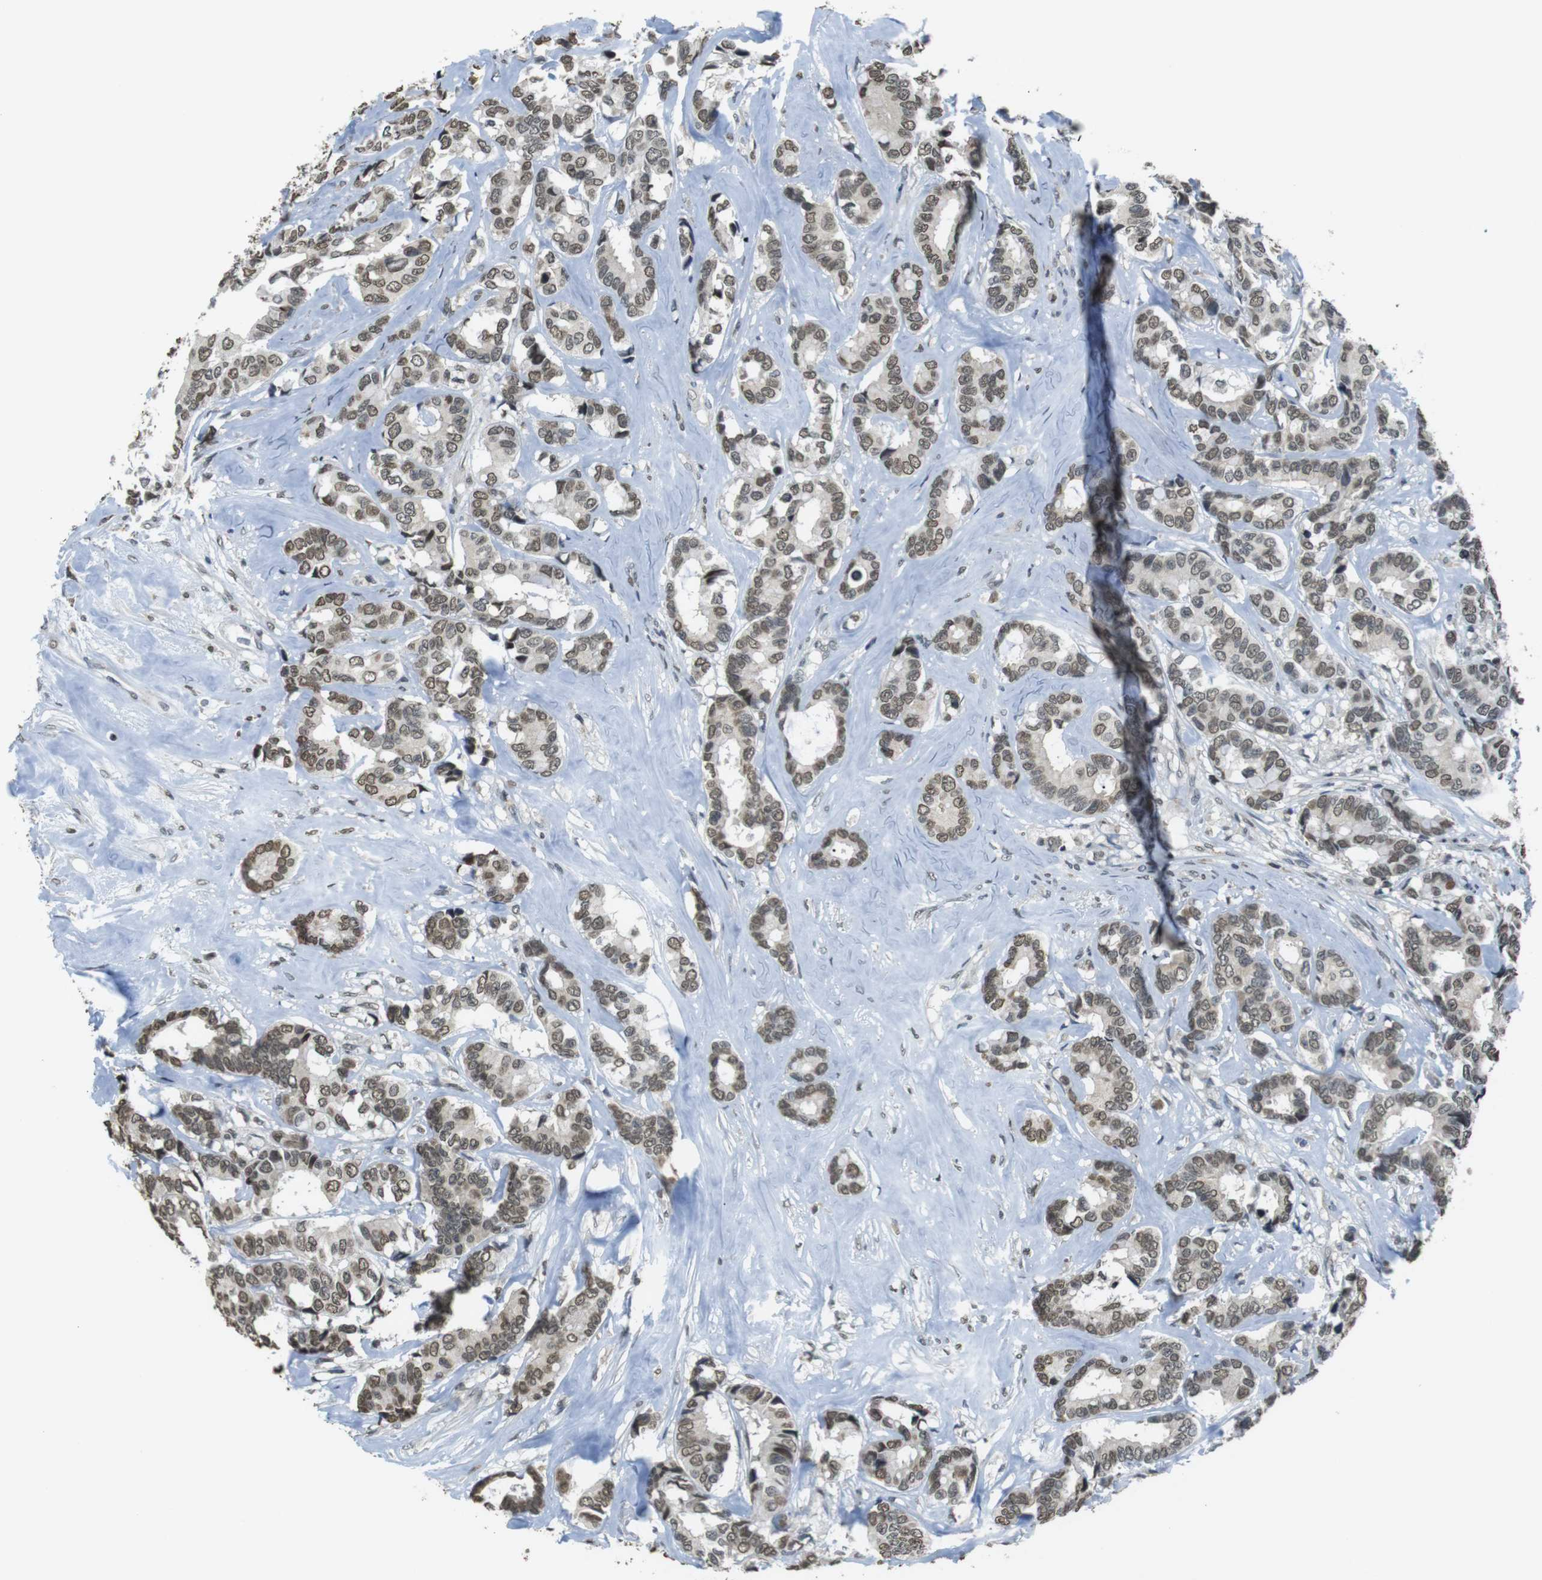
{"staining": {"intensity": "moderate", "quantity": ">75%", "location": "nuclear"}, "tissue": "breast cancer", "cell_type": "Tumor cells", "image_type": "cancer", "snomed": [{"axis": "morphology", "description": "Duct carcinoma"}, {"axis": "topography", "description": "Breast"}], "caption": "An immunohistochemistry photomicrograph of neoplastic tissue is shown. Protein staining in brown labels moderate nuclear positivity in breast cancer (intraductal carcinoma) within tumor cells. (DAB (3,3'-diaminobenzidine) IHC with brightfield microscopy, high magnification).", "gene": "USP7", "patient": {"sex": "female", "age": 87}}